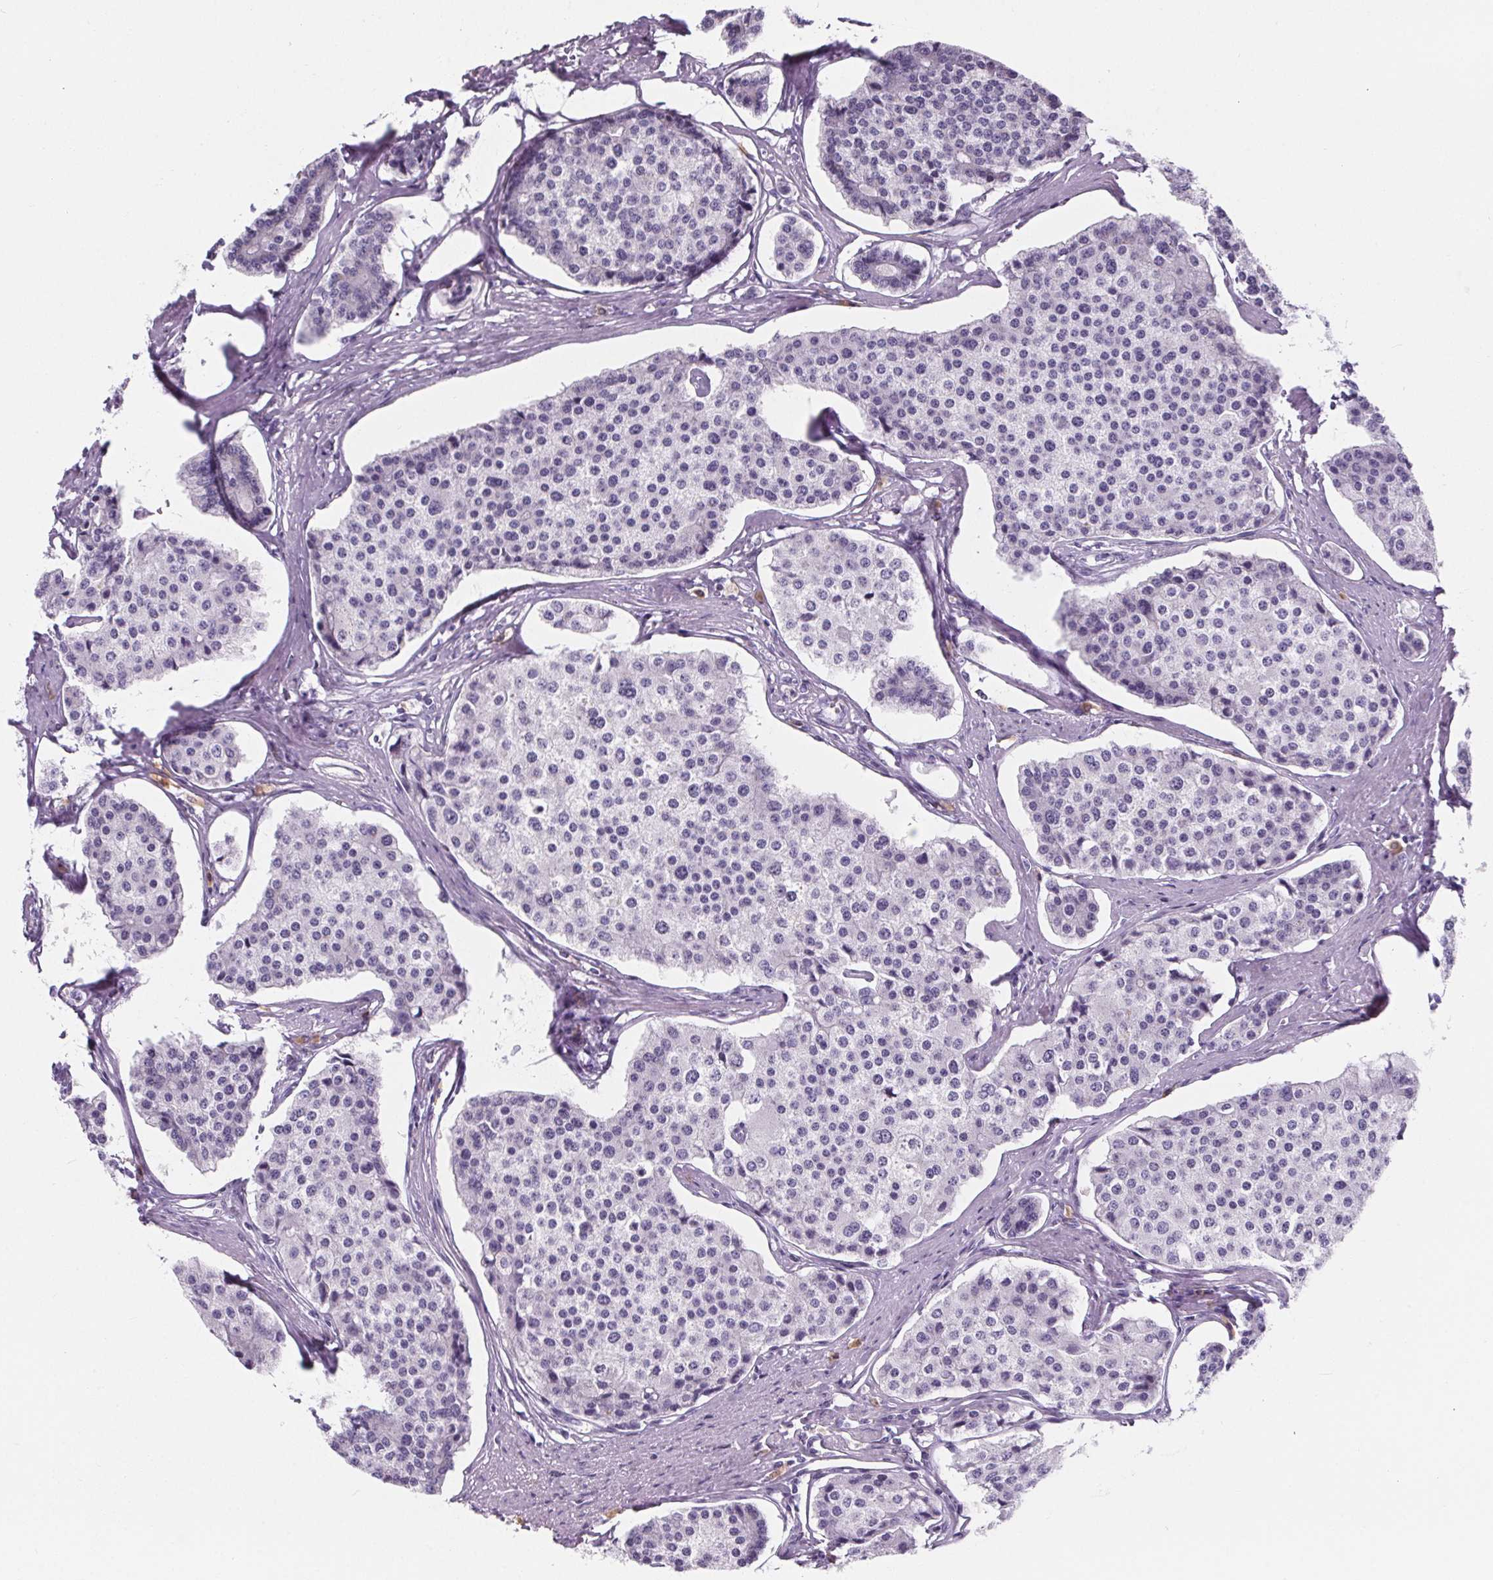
{"staining": {"intensity": "negative", "quantity": "none", "location": "none"}, "tissue": "carcinoid", "cell_type": "Tumor cells", "image_type": "cancer", "snomed": [{"axis": "morphology", "description": "Carcinoid, malignant, NOS"}, {"axis": "topography", "description": "Small intestine"}], "caption": "This is a histopathology image of IHC staining of malignant carcinoid, which shows no positivity in tumor cells. (Brightfield microscopy of DAB (3,3'-diaminobenzidine) IHC at high magnification).", "gene": "ADRB1", "patient": {"sex": "female", "age": 65}}